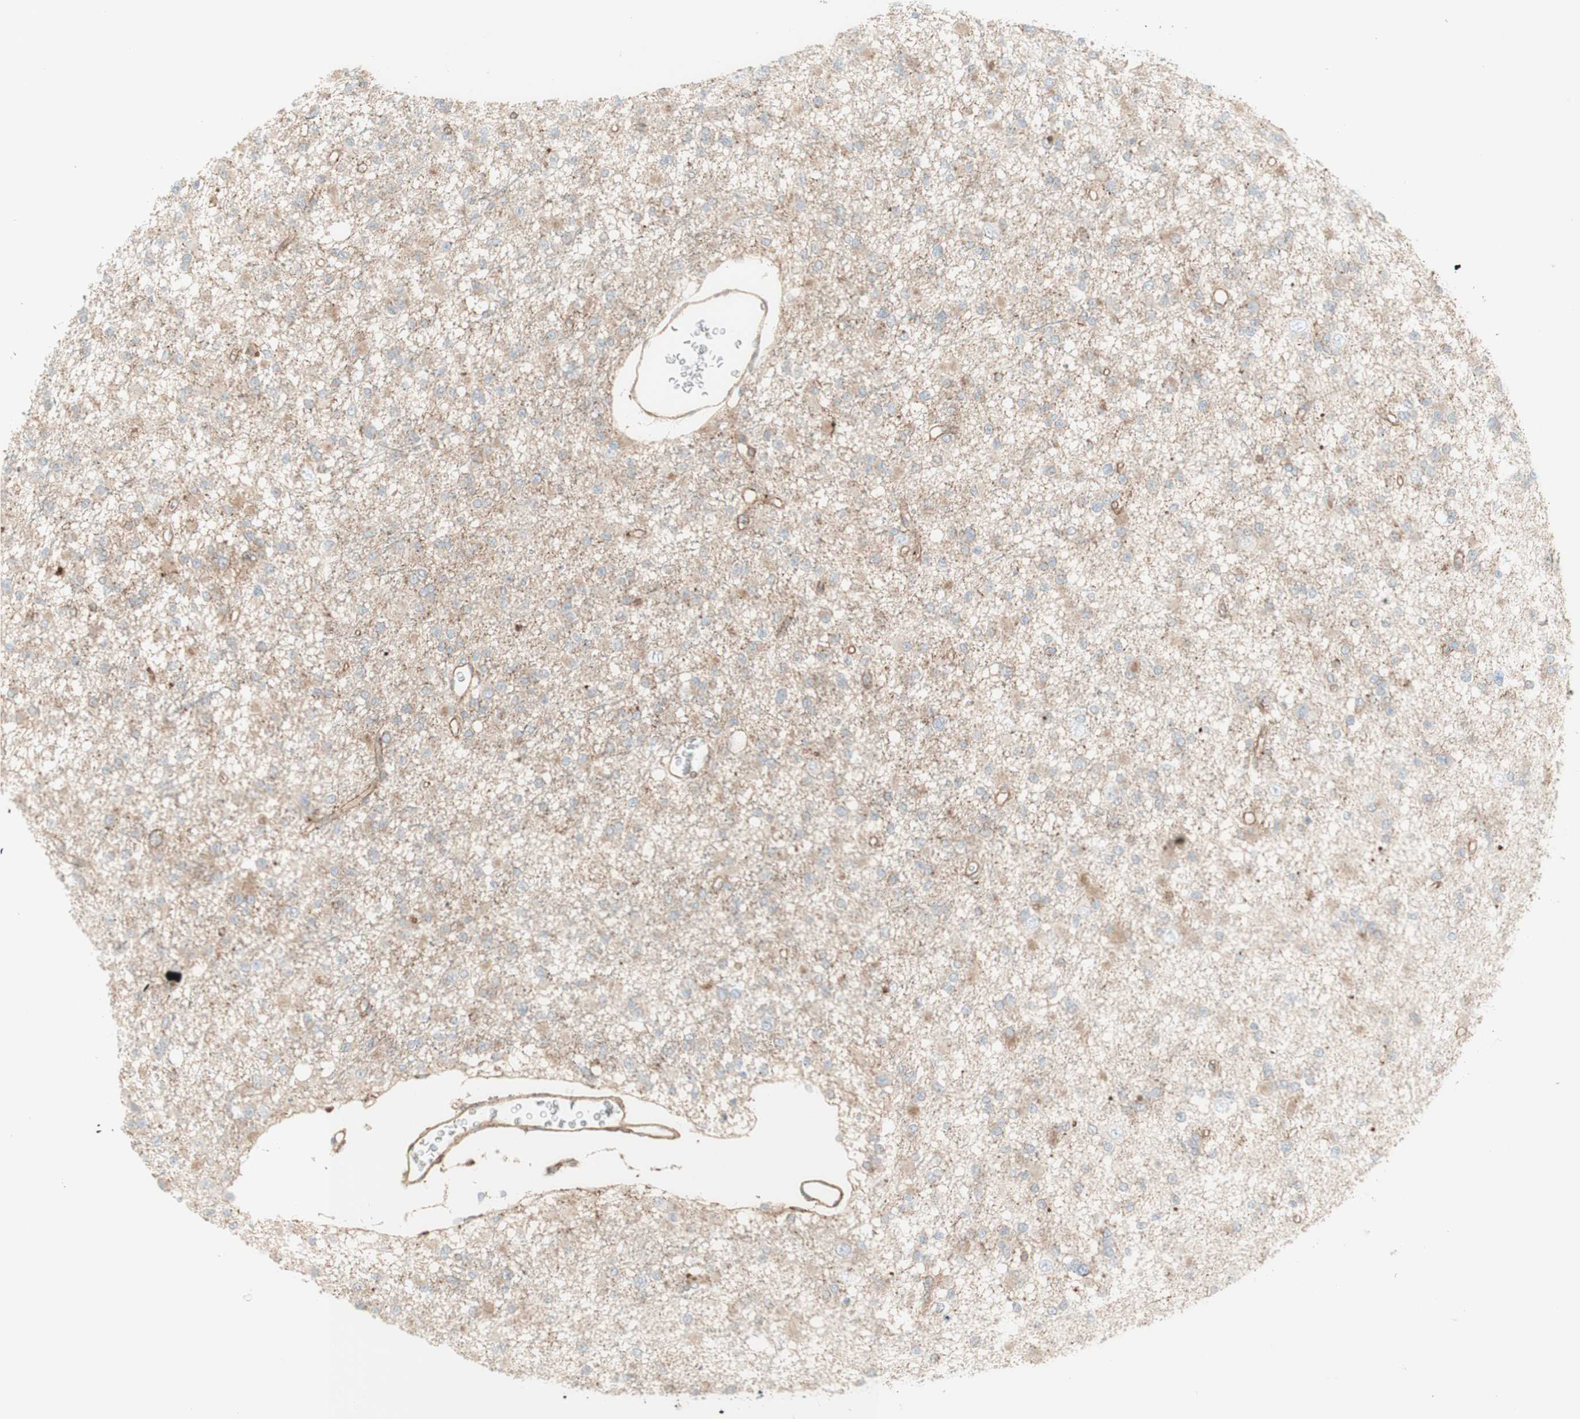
{"staining": {"intensity": "weak", "quantity": "<25%", "location": "cytoplasmic/membranous"}, "tissue": "glioma", "cell_type": "Tumor cells", "image_type": "cancer", "snomed": [{"axis": "morphology", "description": "Glioma, malignant, Low grade"}, {"axis": "topography", "description": "Brain"}], "caption": "Immunohistochemistry of glioma reveals no expression in tumor cells.", "gene": "MYO6", "patient": {"sex": "female", "age": 22}}